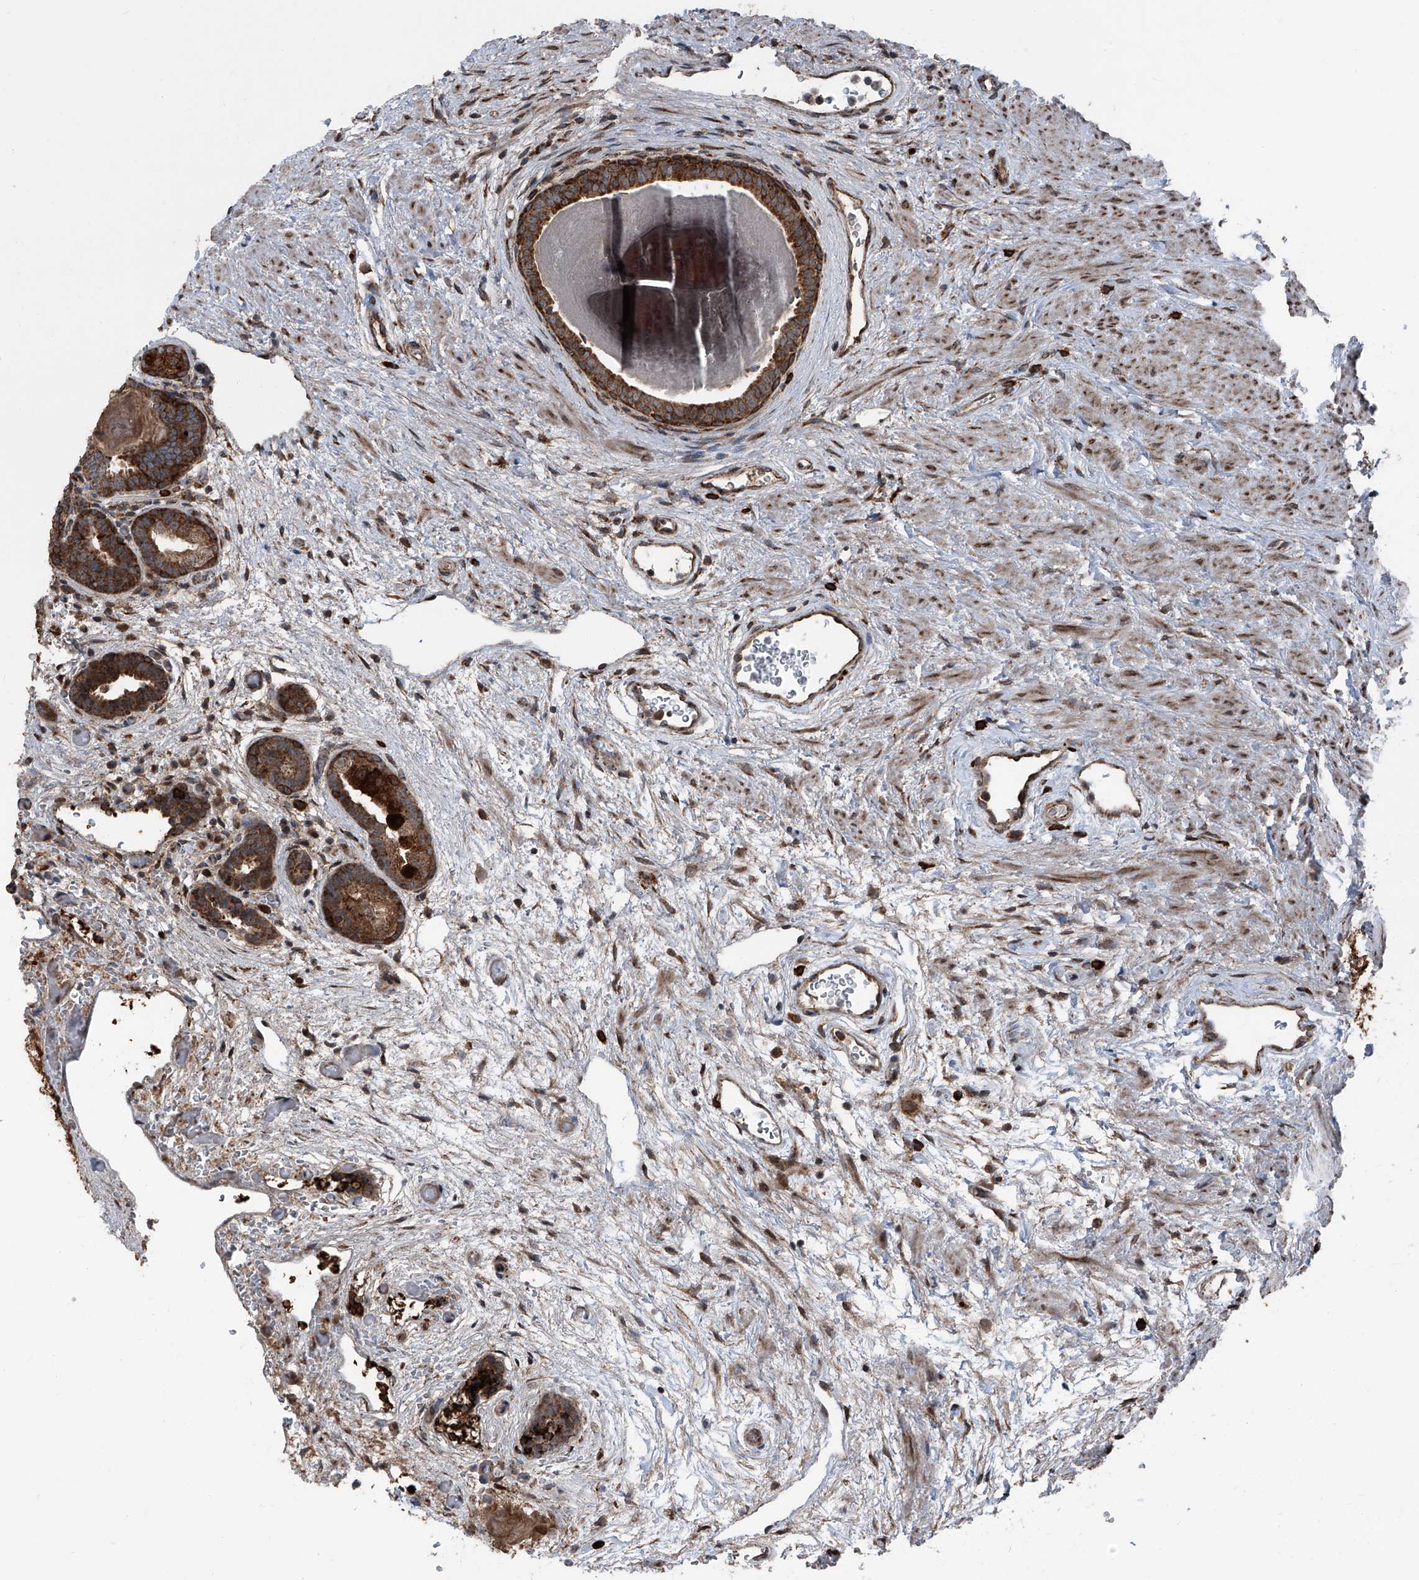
{"staining": {"intensity": "strong", "quantity": ">75%", "location": "cytoplasmic/membranous"}, "tissue": "prostate", "cell_type": "Glandular cells", "image_type": "normal", "snomed": [{"axis": "morphology", "description": "Normal tissue, NOS"}, {"axis": "topography", "description": "Prostate"}], "caption": "The photomicrograph demonstrates staining of normal prostate, revealing strong cytoplasmic/membranous protein expression (brown color) within glandular cells.", "gene": "LIMK1", "patient": {"sex": "male", "age": 48}}